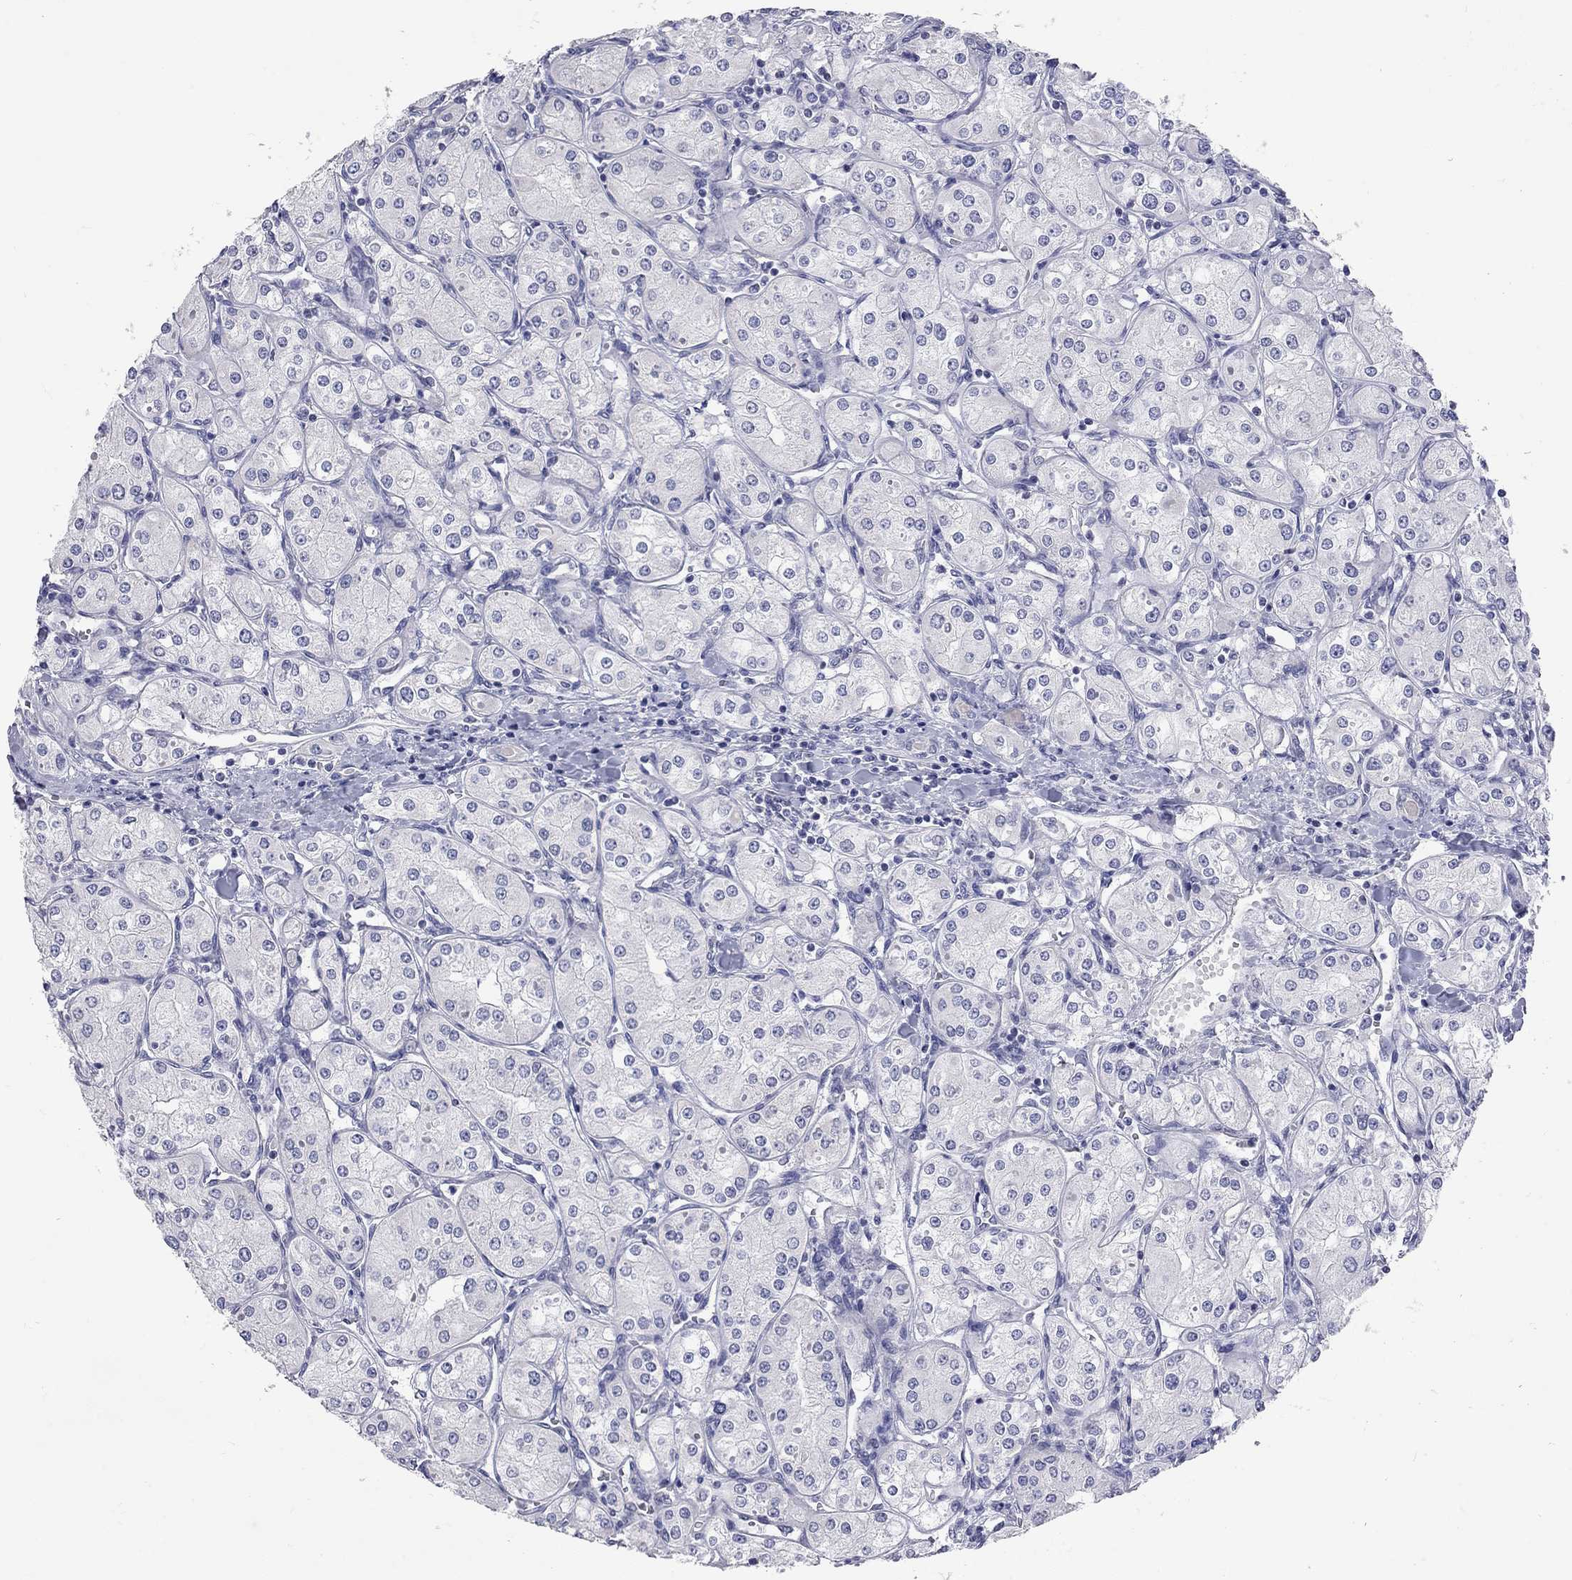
{"staining": {"intensity": "negative", "quantity": "none", "location": "none"}, "tissue": "renal cancer", "cell_type": "Tumor cells", "image_type": "cancer", "snomed": [{"axis": "morphology", "description": "Adenocarcinoma, NOS"}, {"axis": "topography", "description": "Kidney"}], "caption": "Immunohistochemical staining of renal cancer (adenocarcinoma) displays no significant positivity in tumor cells.", "gene": "OPRK1", "patient": {"sex": "male", "age": 77}}